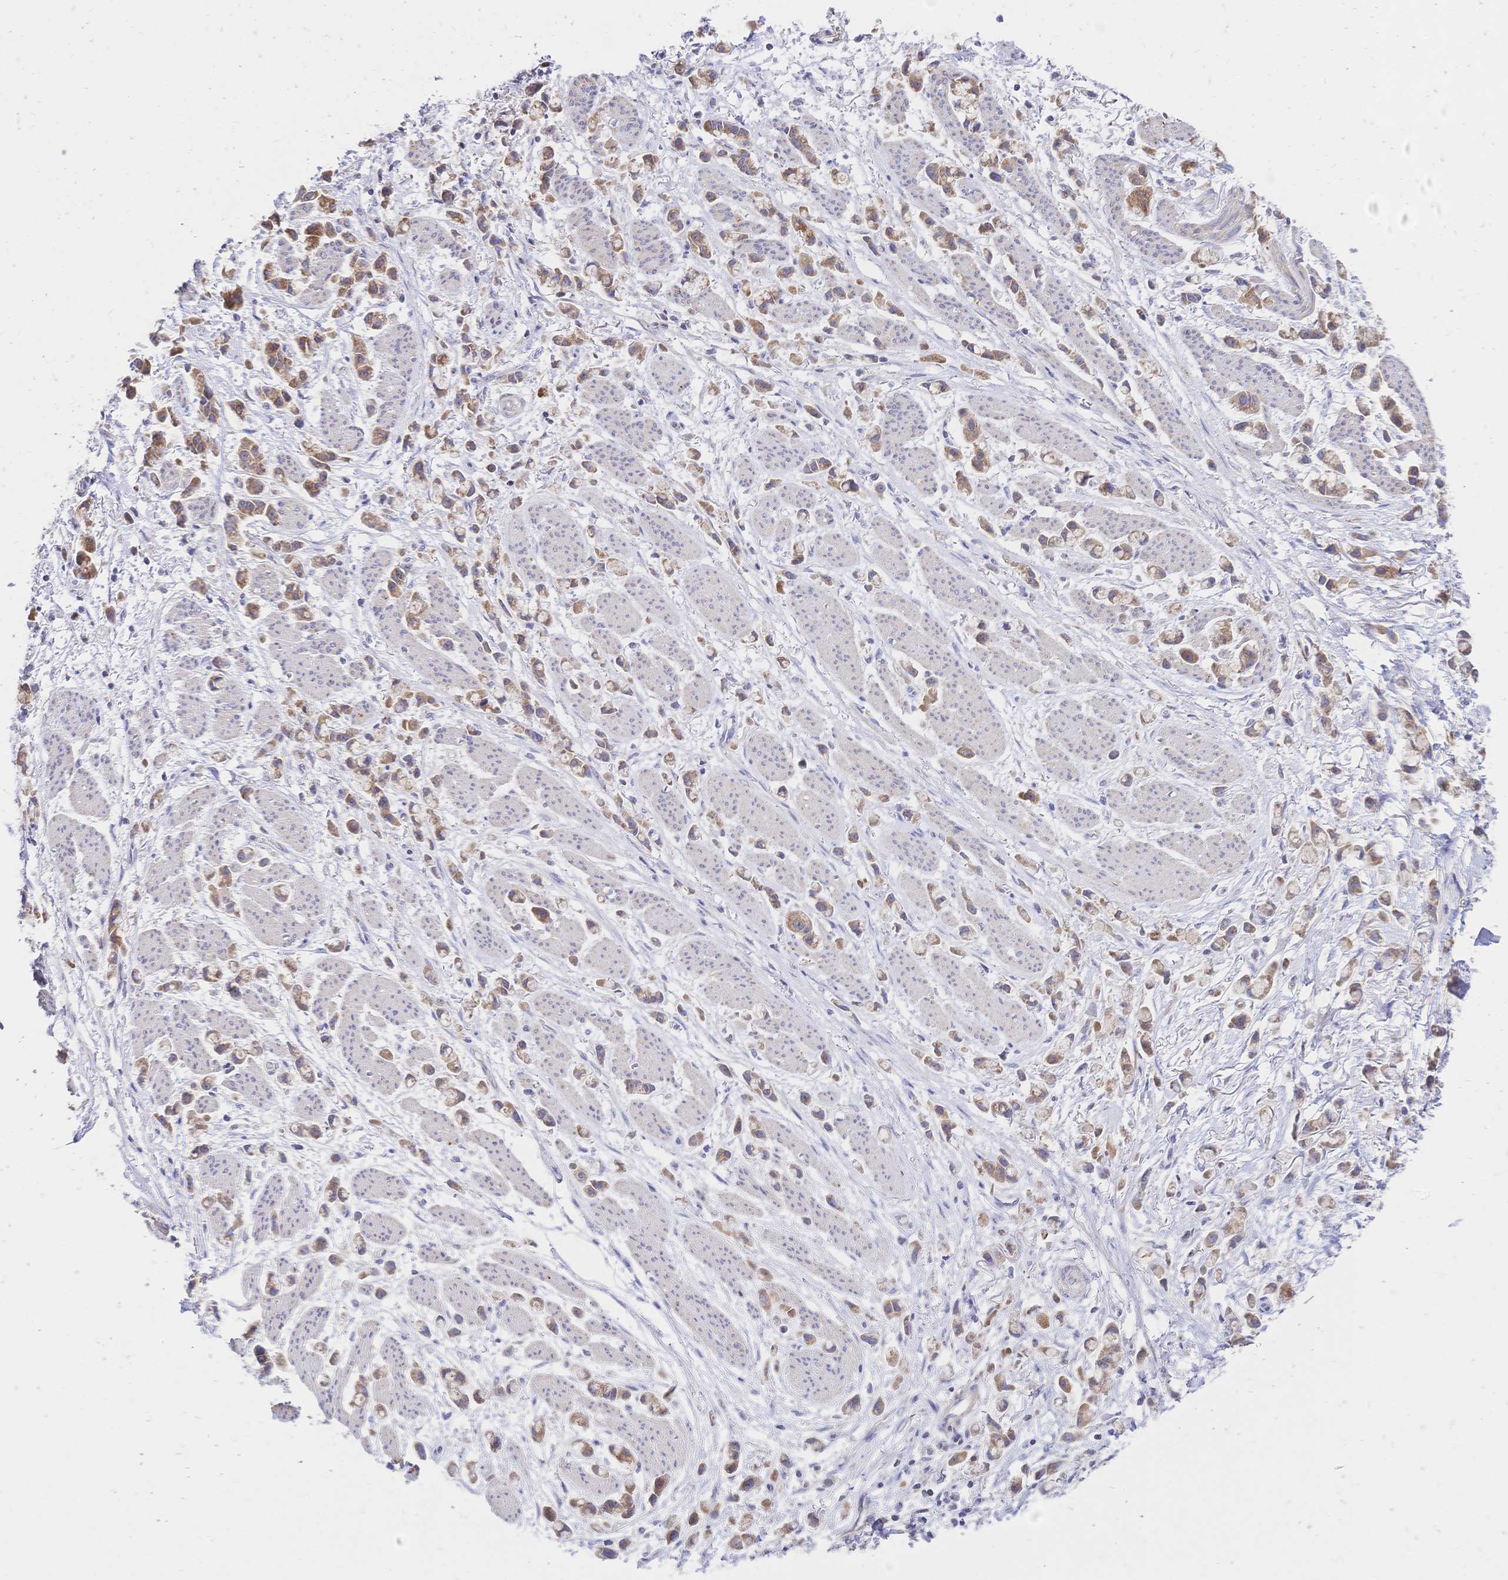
{"staining": {"intensity": "moderate", "quantity": ">75%", "location": "cytoplasmic/membranous"}, "tissue": "stomach cancer", "cell_type": "Tumor cells", "image_type": "cancer", "snomed": [{"axis": "morphology", "description": "Adenocarcinoma, NOS"}, {"axis": "topography", "description": "Stomach"}], "caption": "Immunohistochemistry (DAB) staining of adenocarcinoma (stomach) reveals moderate cytoplasmic/membranous protein expression in approximately >75% of tumor cells.", "gene": "CLEC18B", "patient": {"sex": "female", "age": 81}}